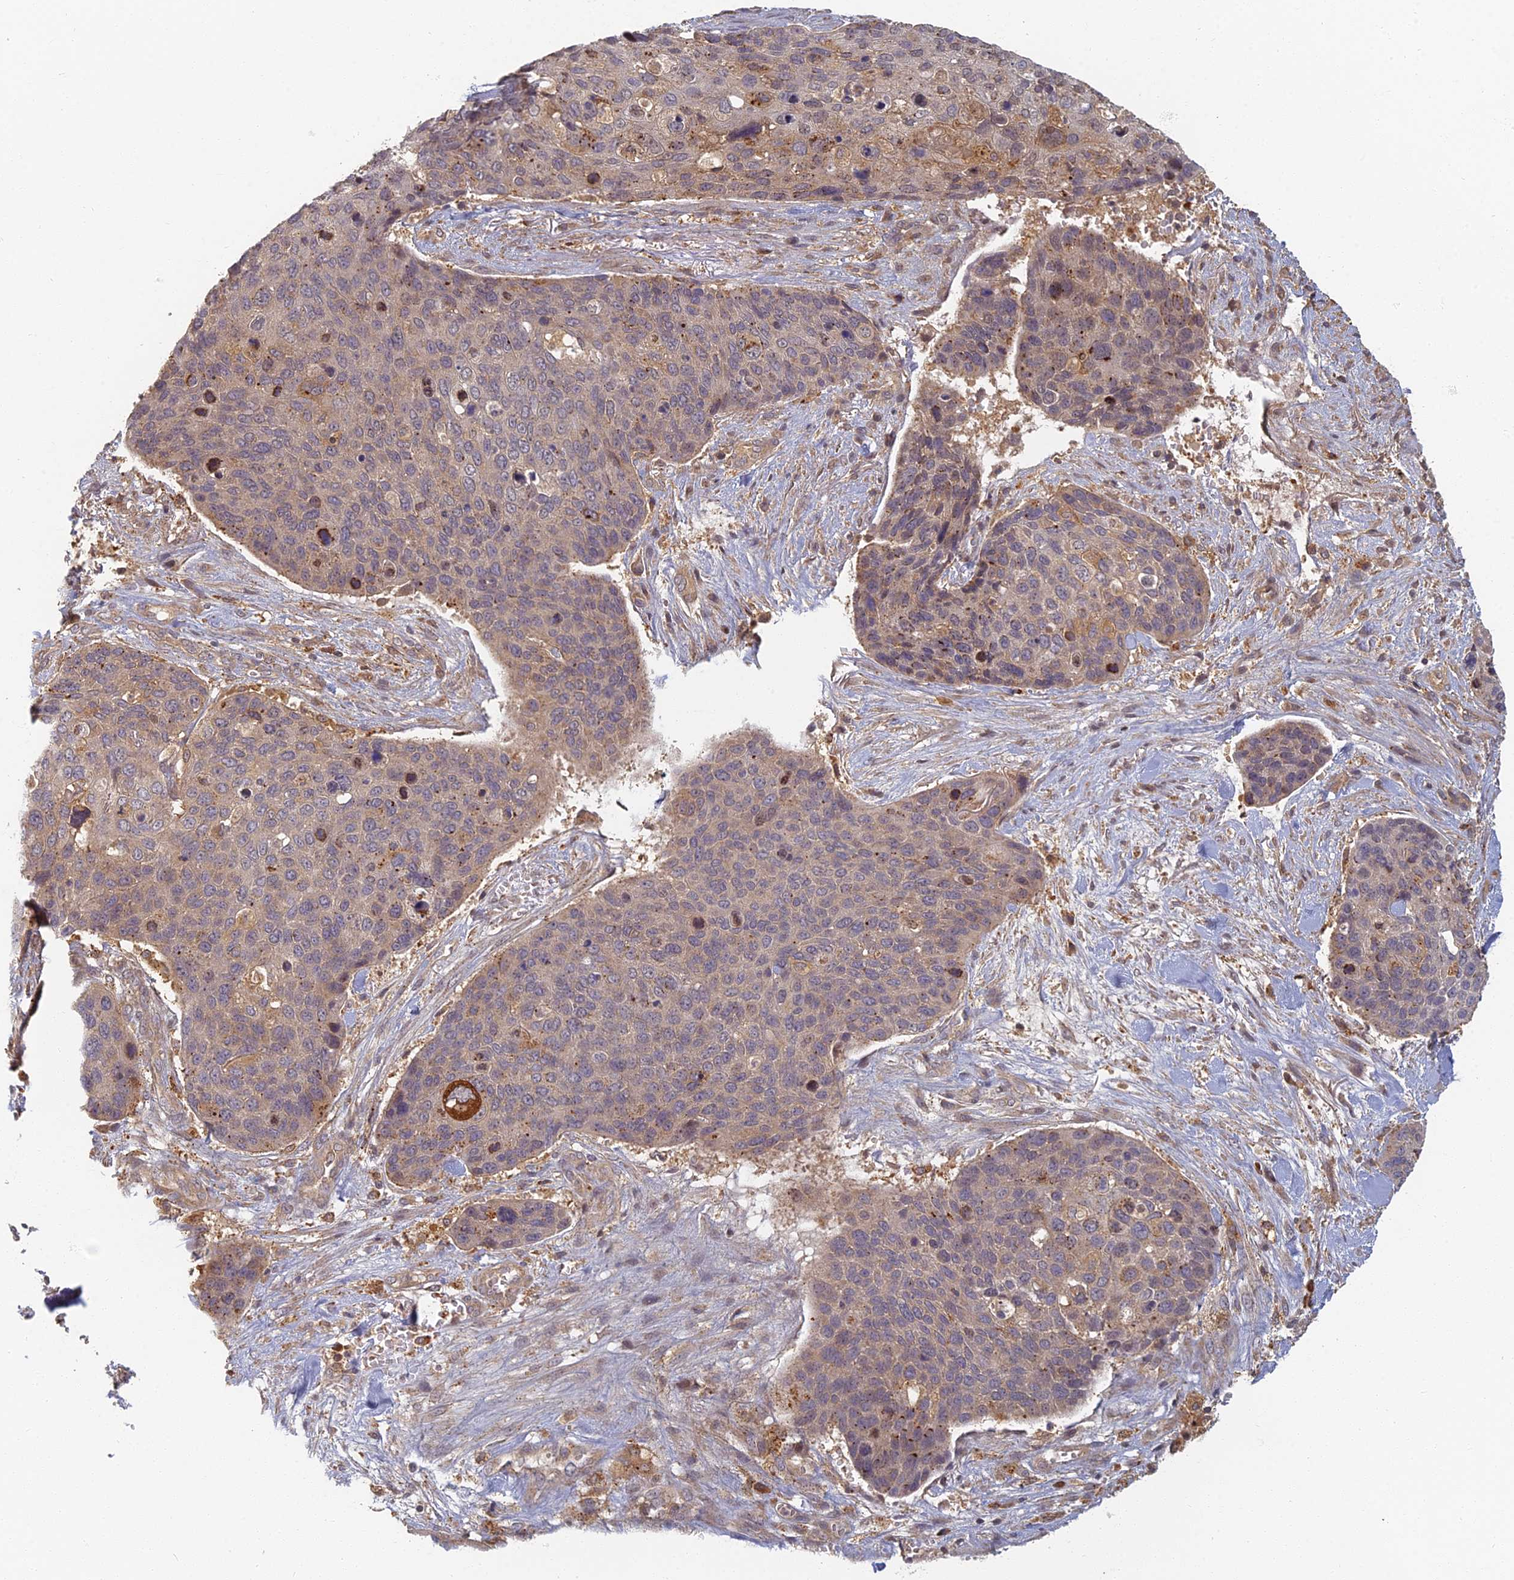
{"staining": {"intensity": "weak", "quantity": "25%-75%", "location": "cytoplasmic/membranous"}, "tissue": "skin cancer", "cell_type": "Tumor cells", "image_type": "cancer", "snomed": [{"axis": "morphology", "description": "Basal cell carcinoma"}, {"axis": "topography", "description": "Skin"}], "caption": "Brown immunohistochemical staining in human skin cancer (basal cell carcinoma) shows weak cytoplasmic/membranous expression in approximately 25%-75% of tumor cells.", "gene": "INO80D", "patient": {"sex": "female", "age": 74}}